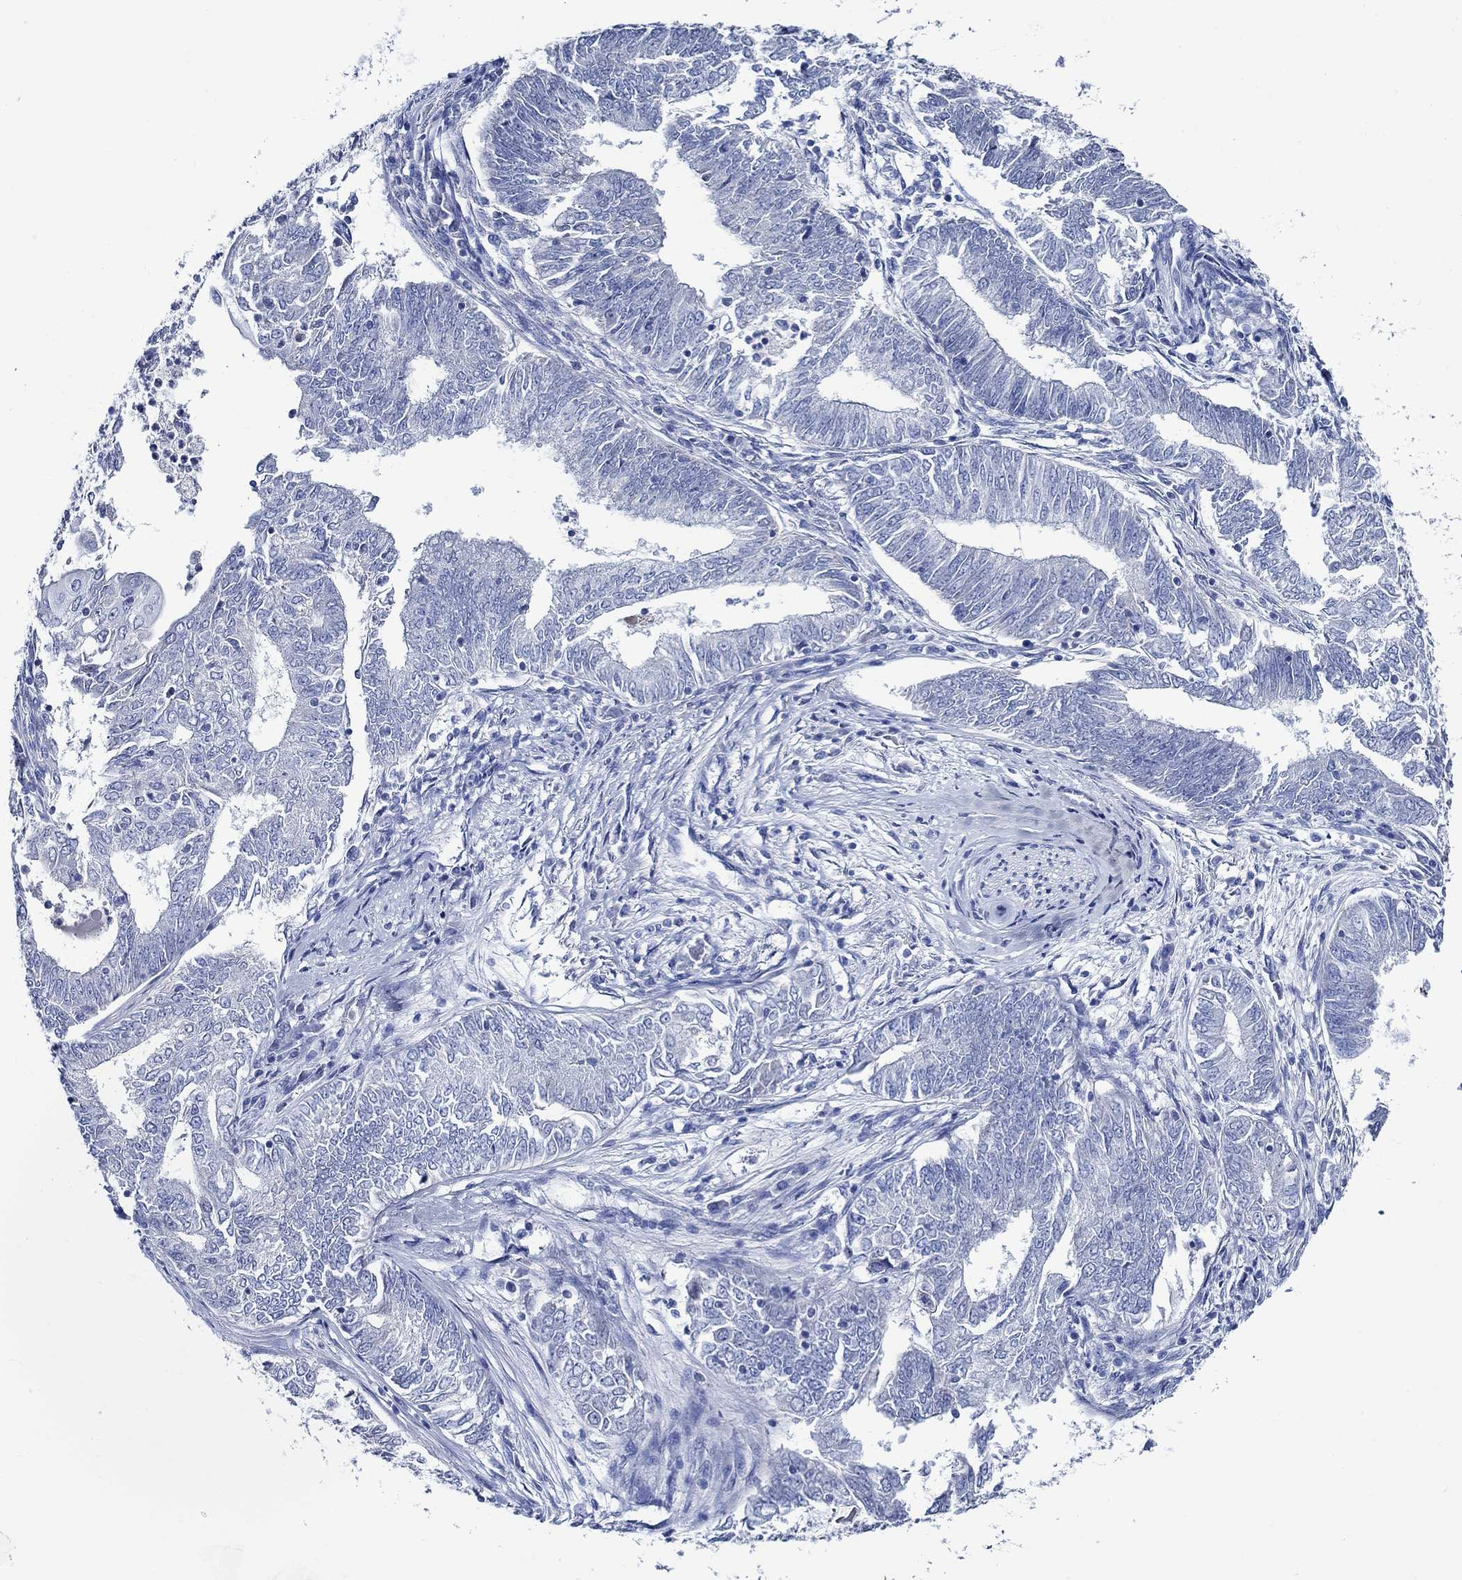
{"staining": {"intensity": "negative", "quantity": "none", "location": "none"}, "tissue": "endometrial cancer", "cell_type": "Tumor cells", "image_type": "cancer", "snomed": [{"axis": "morphology", "description": "Adenocarcinoma, NOS"}, {"axis": "topography", "description": "Endometrium"}], "caption": "DAB immunohistochemical staining of human endometrial cancer exhibits no significant expression in tumor cells.", "gene": "SKOR1", "patient": {"sex": "female", "age": 62}}